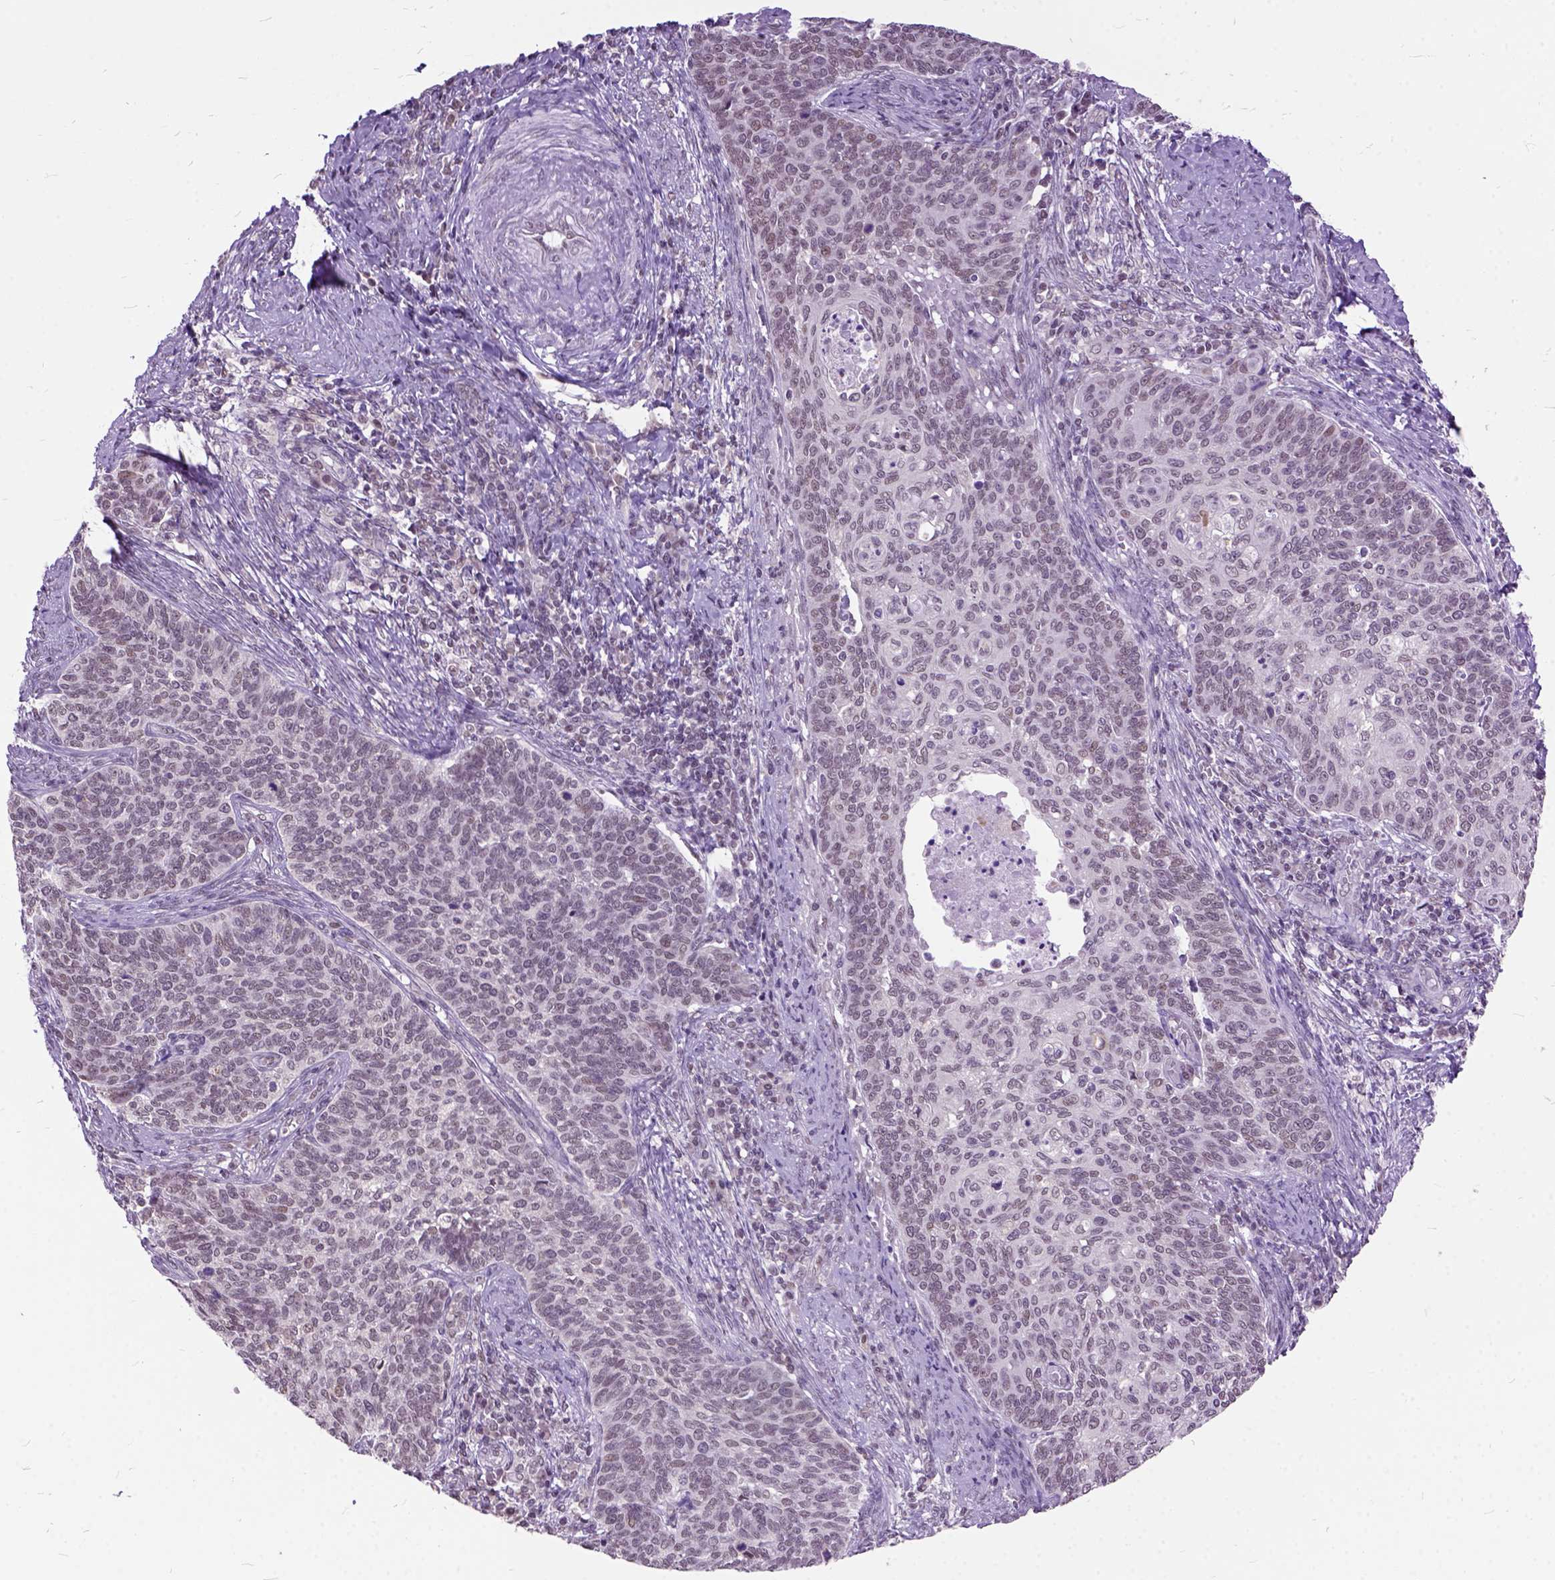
{"staining": {"intensity": "moderate", "quantity": "<25%", "location": "nuclear"}, "tissue": "cervical cancer", "cell_type": "Tumor cells", "image_type": "cancer", "snomed": [{"axis": "morphology", "description": "Normal tissue, NOS"}, {"axis": "morphology", "description": "Squamous cell carcinoma, NOS"}, {"axis": "topography", "description": "Cervix"}], "caption": "Immunohistochemical staining of human cervical cancer (squamous cell carcinoma) shows low levels of moderate nuclear staining in approximately <25% of tumor cells.", "gene": "ORC5", "patient": {"sex": "female", "age": 39}}